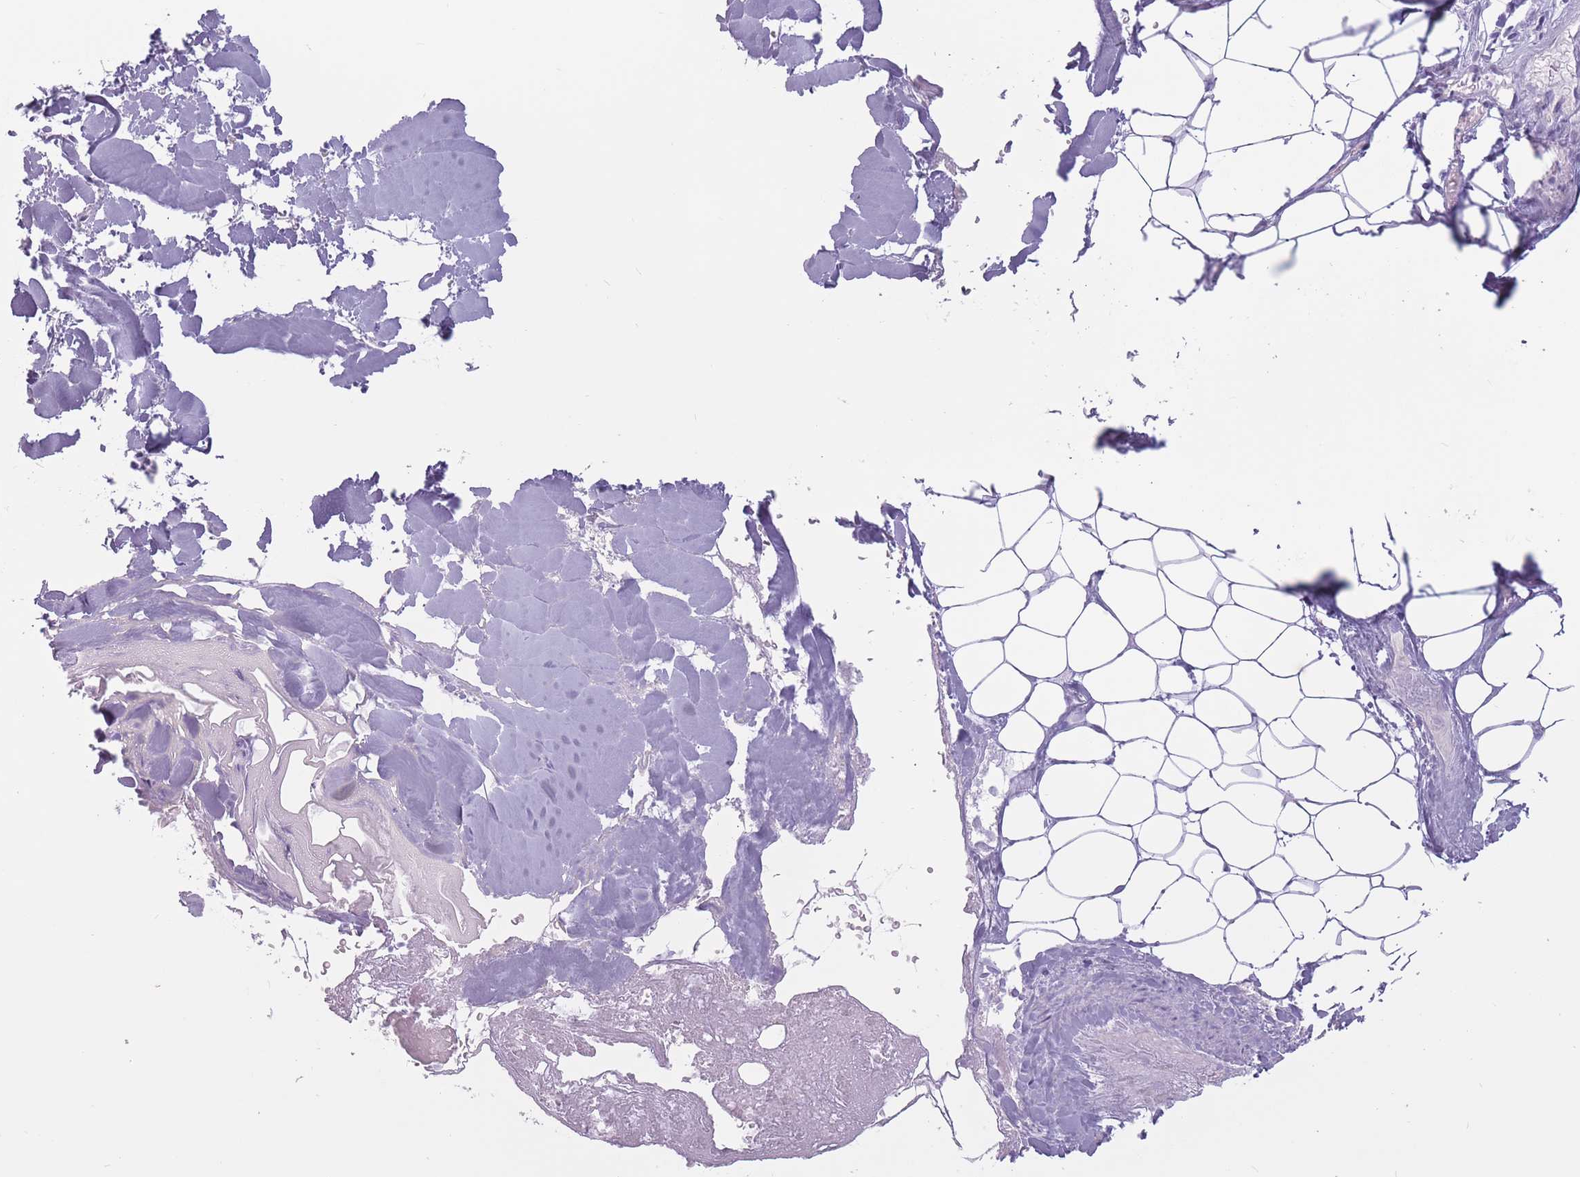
{"staining": {"intensity": "negative", "quantity": "none", "location": "none"}, "tissue": "adipose tissue", "cell_type": "Adipocytes", "image_type": "normal", "snomed": [{"axis": "morphology", "description": "Normal tissue, NOS"}, {"axis": "topography", "description": "Peripheral nerve tissue"}], "caption": "The IHC photomicrograph has no significant staining in adipocytes of adipose tissue. (DAB immunohistochemistry with hematoxylin counter stain).", "gene": "PNMA3", "patient": {"sex": "male", "age": 74}}